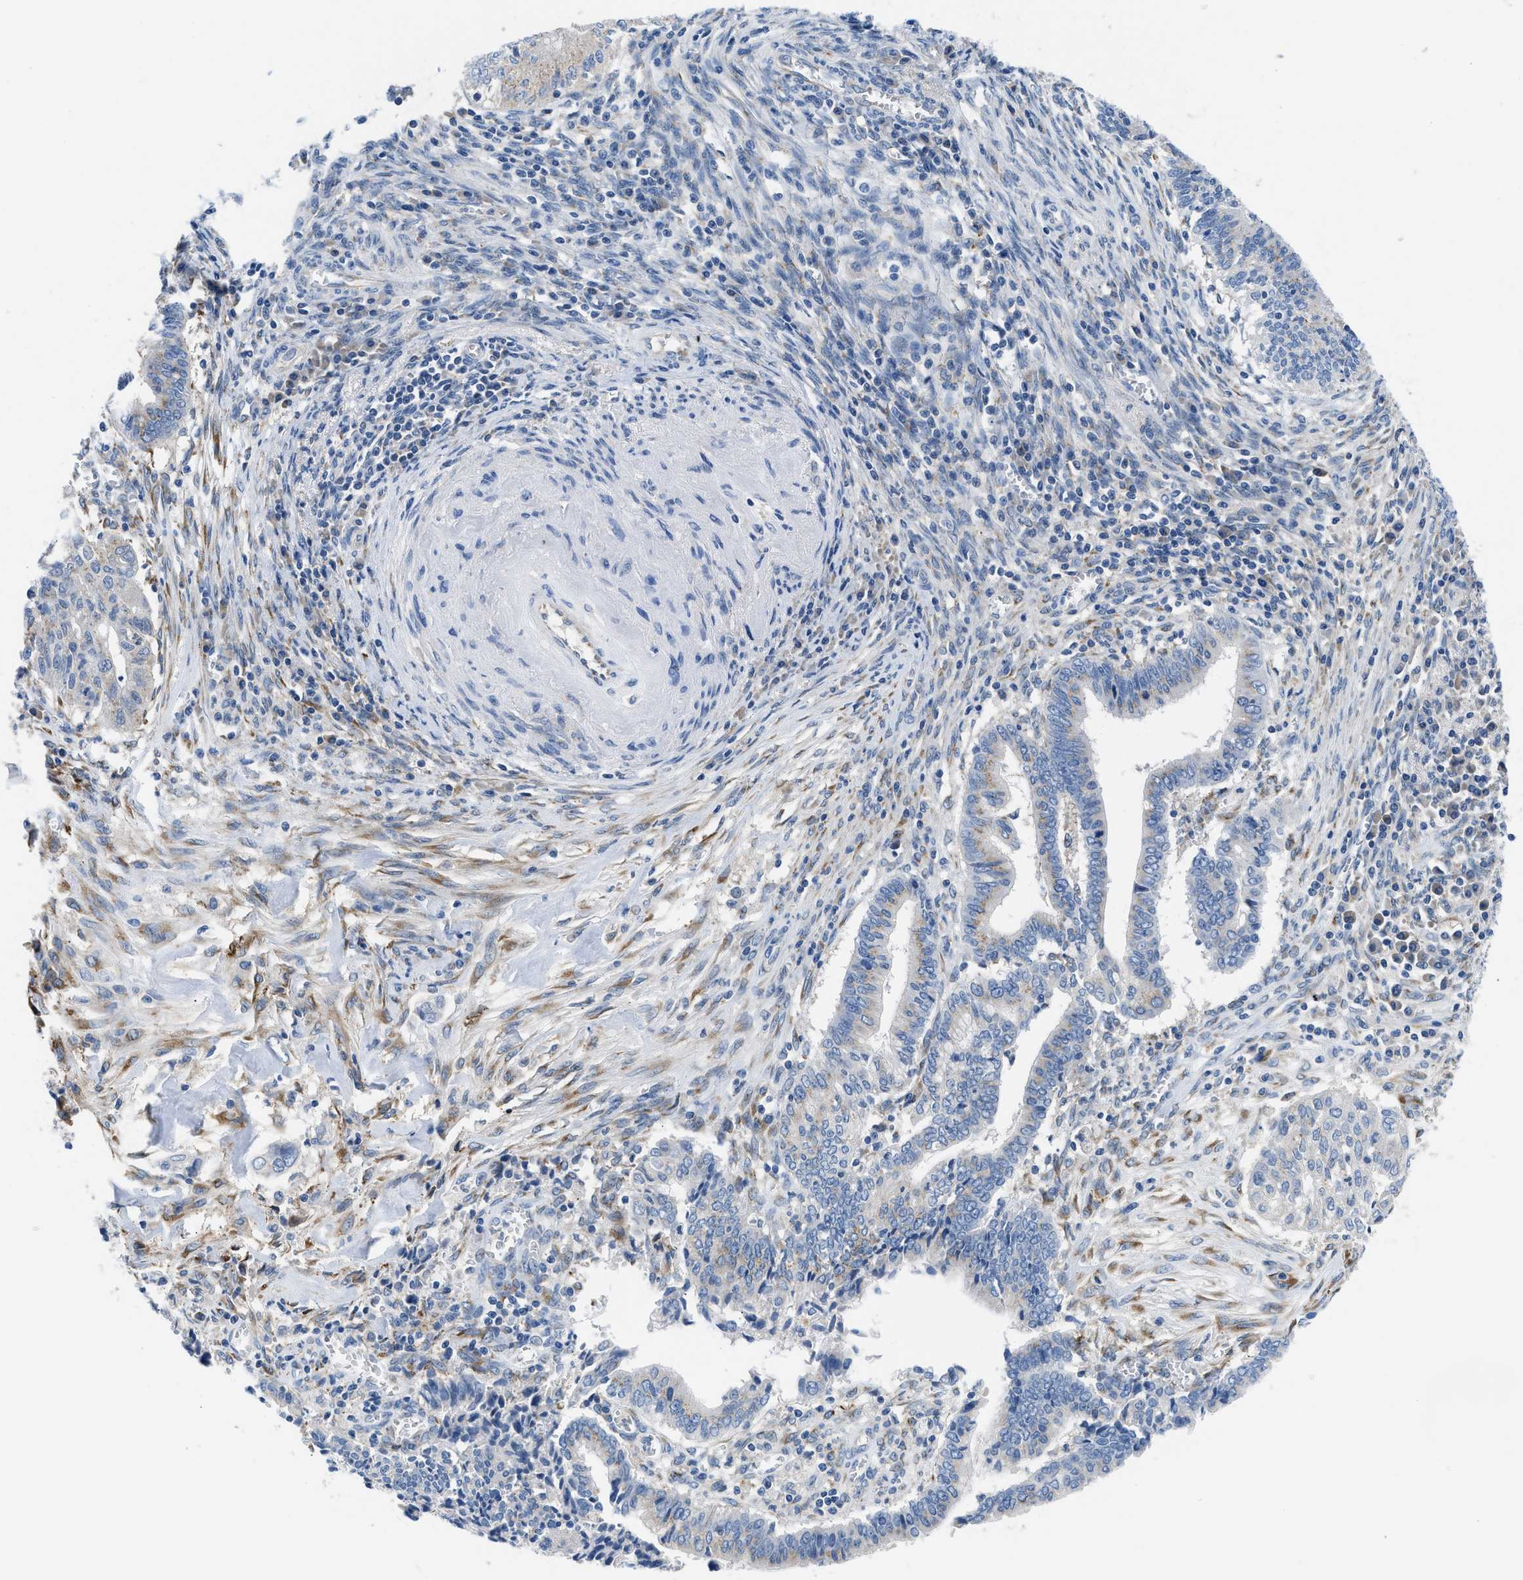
{"staining": {"intensity": "negative", "quantity": "none", "location": "none"}, "tissue": "cervical cancer", "cell_type": "Tumor cells", "image_type": "cancer", "snomed": [{"axis": "morphology", "description": "Adenocarcinoma, NOS"}, {"axis": "topography", "description": "Cervix"}], "caption": "Protein analysis of cervical cancer (adenocarcinoma) demonstrates no significant expression in tumor cells.", "gene": "BNC2", "patient": {"sex": "female", "age": 44}}